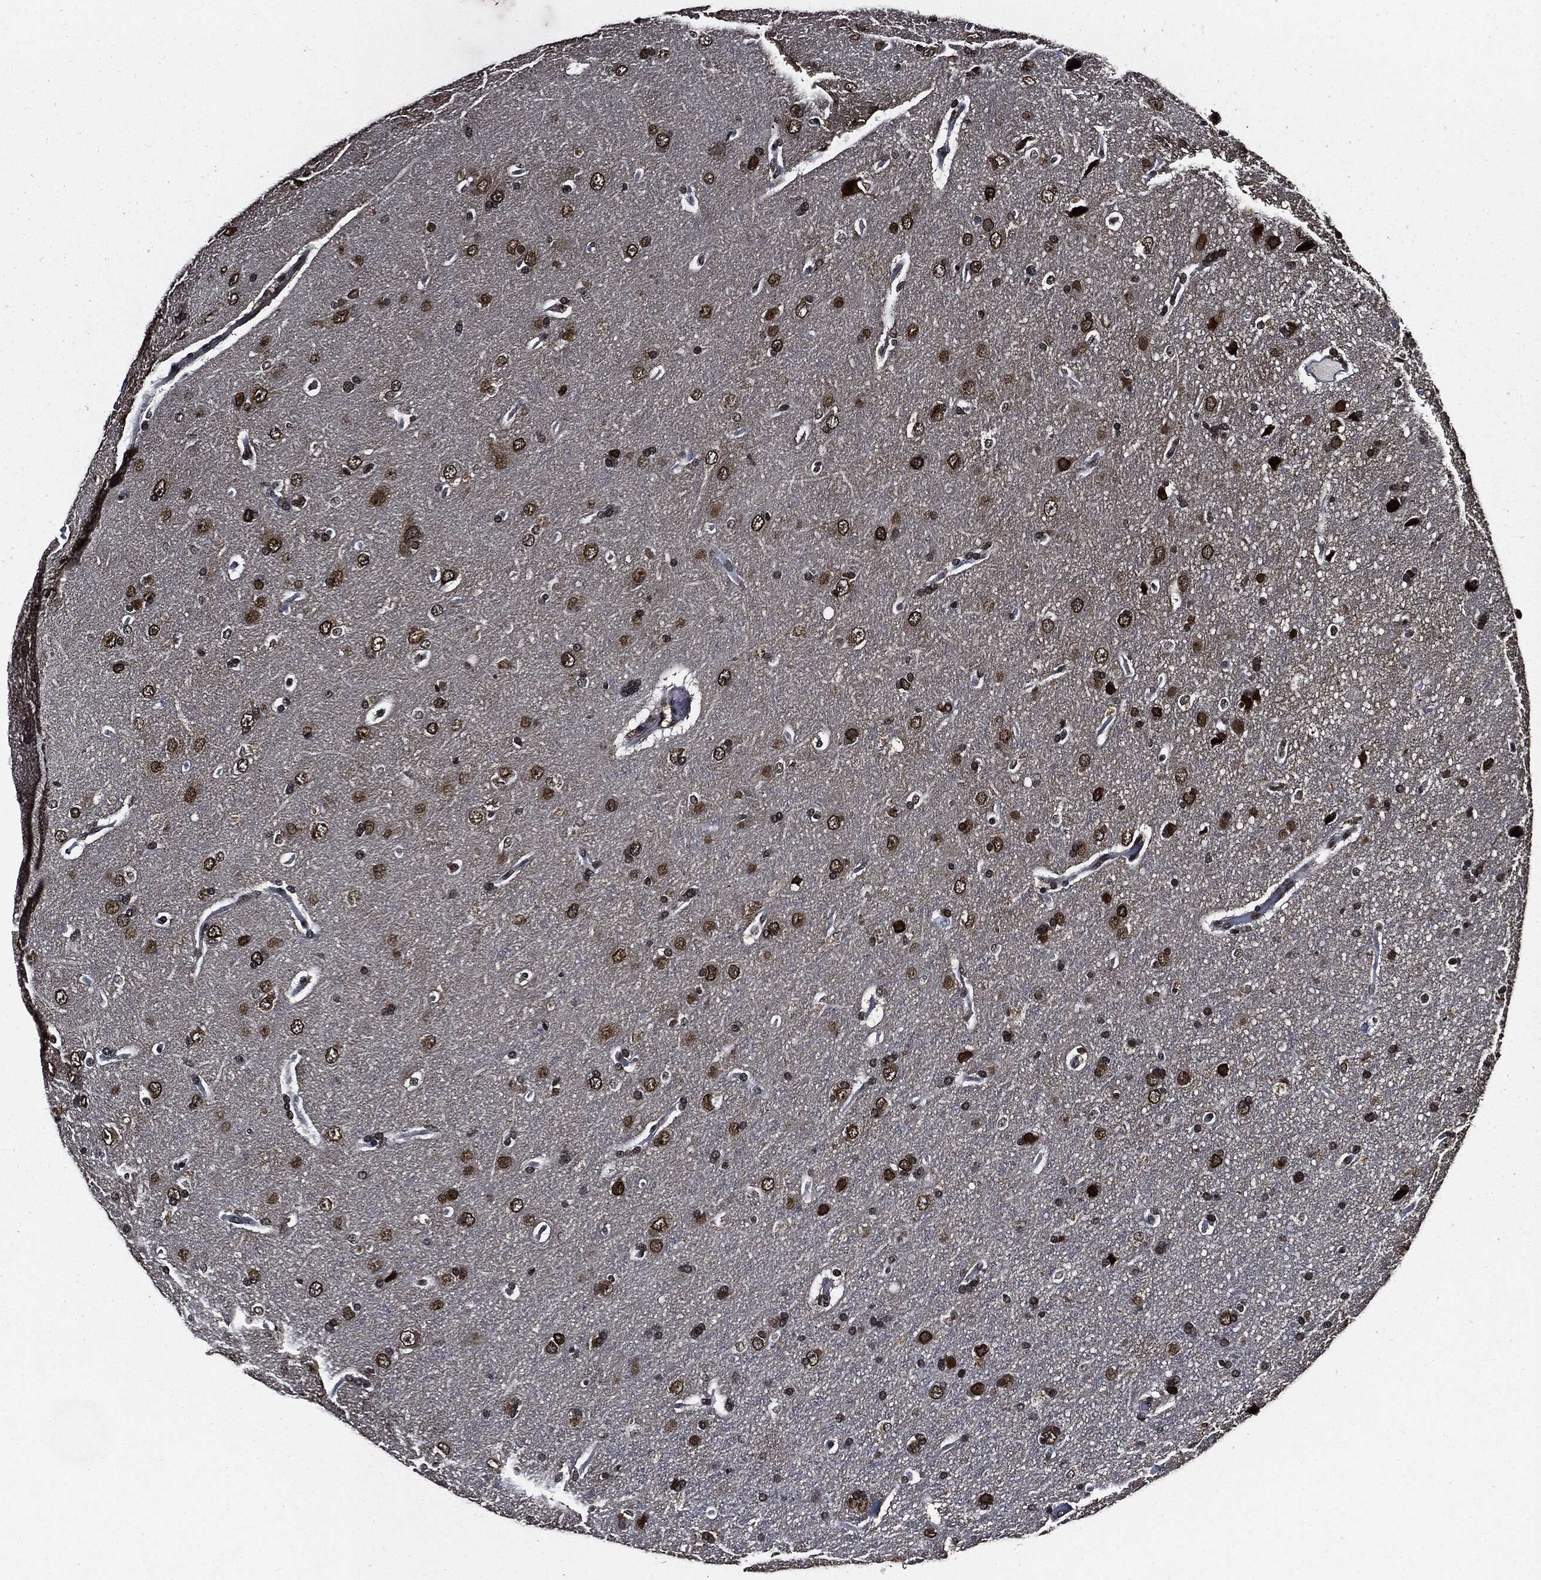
{"staining": {"intensity": "moderate", "quantity": ">75%", "location": "cytoplasmic/membranous,nuclear"}, "tissue": "glioma", "cell_type": "Tumor cells", "image_type": "cancer", "snomed": [{"axis": "morphology", "description": "Glioma, malignant, NOS"}, {"axis": "topography", "description": "Cerebral cortex"}], "caption": "Brown immunohistochemical staining in human malignant glioma displays moderate cytoplasmic/membranous and nuclear expression in approximately >75% of tumor cells.", "gene": "SUGT1", "patient": {"sex": "male", "age": 58}}